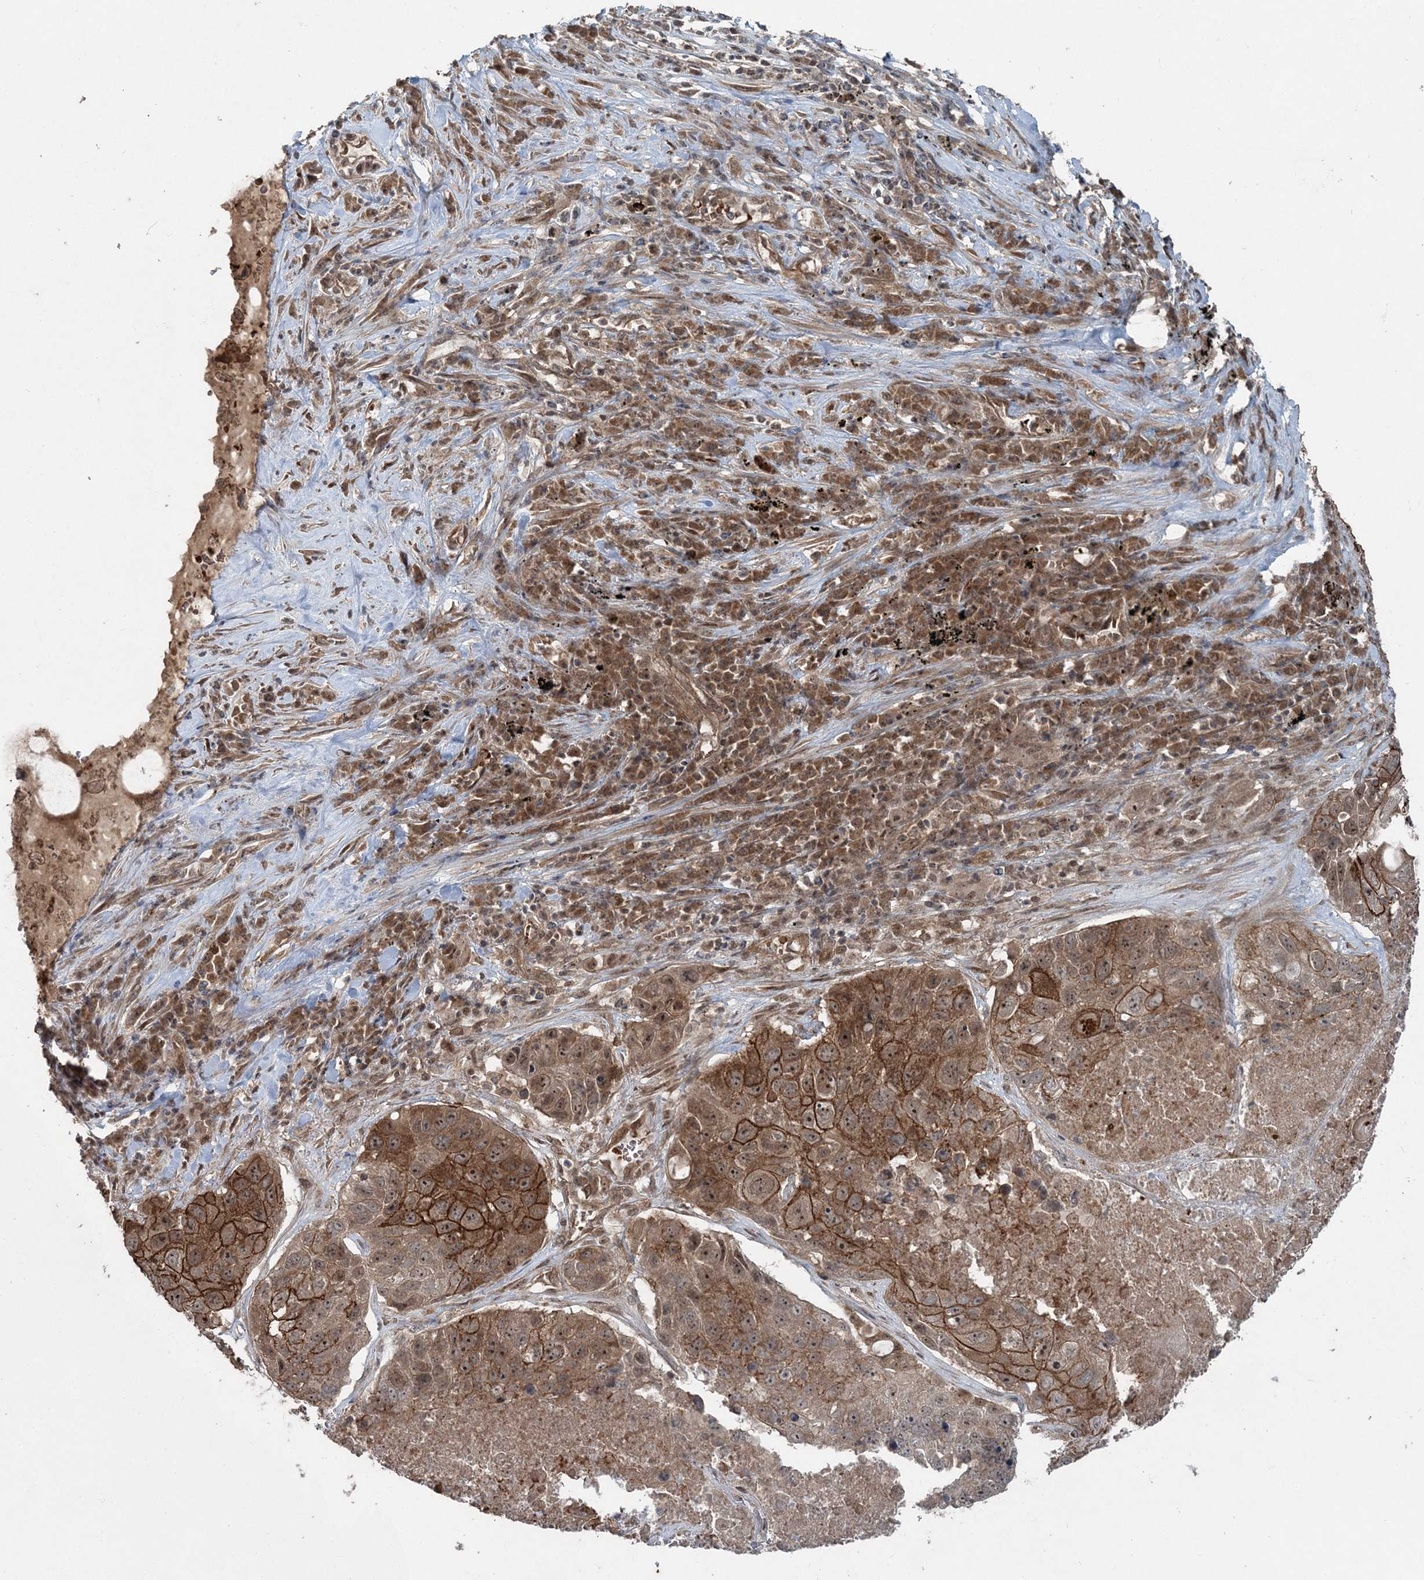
{"staining": {"intensity": "strong", "quantity": ">75%", "location": "cytoplasmic/membranous,nuclear"}, "tissue": "lung cancer", "cell_type": "Tumor cells", "image_type": "cancer", "snomed": [{"axis": "morphology", "description": "Squamous cell carcinoma, NOS"}, {"axis": "topography", "description": "Lung"}], "caption": "Brown immunohistochemical staining in squamous cell carcinoma (lung) demonstrates strong cytoplasmic/membranous and nuclear expression in about >75% of tumor cells. Using DAB (3,3'-diaminobenzidine) (brown) and hematoxylin (blue) stains, captured at high magnification using brightfield microscopy.", "gene": "FBXL17", "patient": {"sex": "male", "age": 61}}